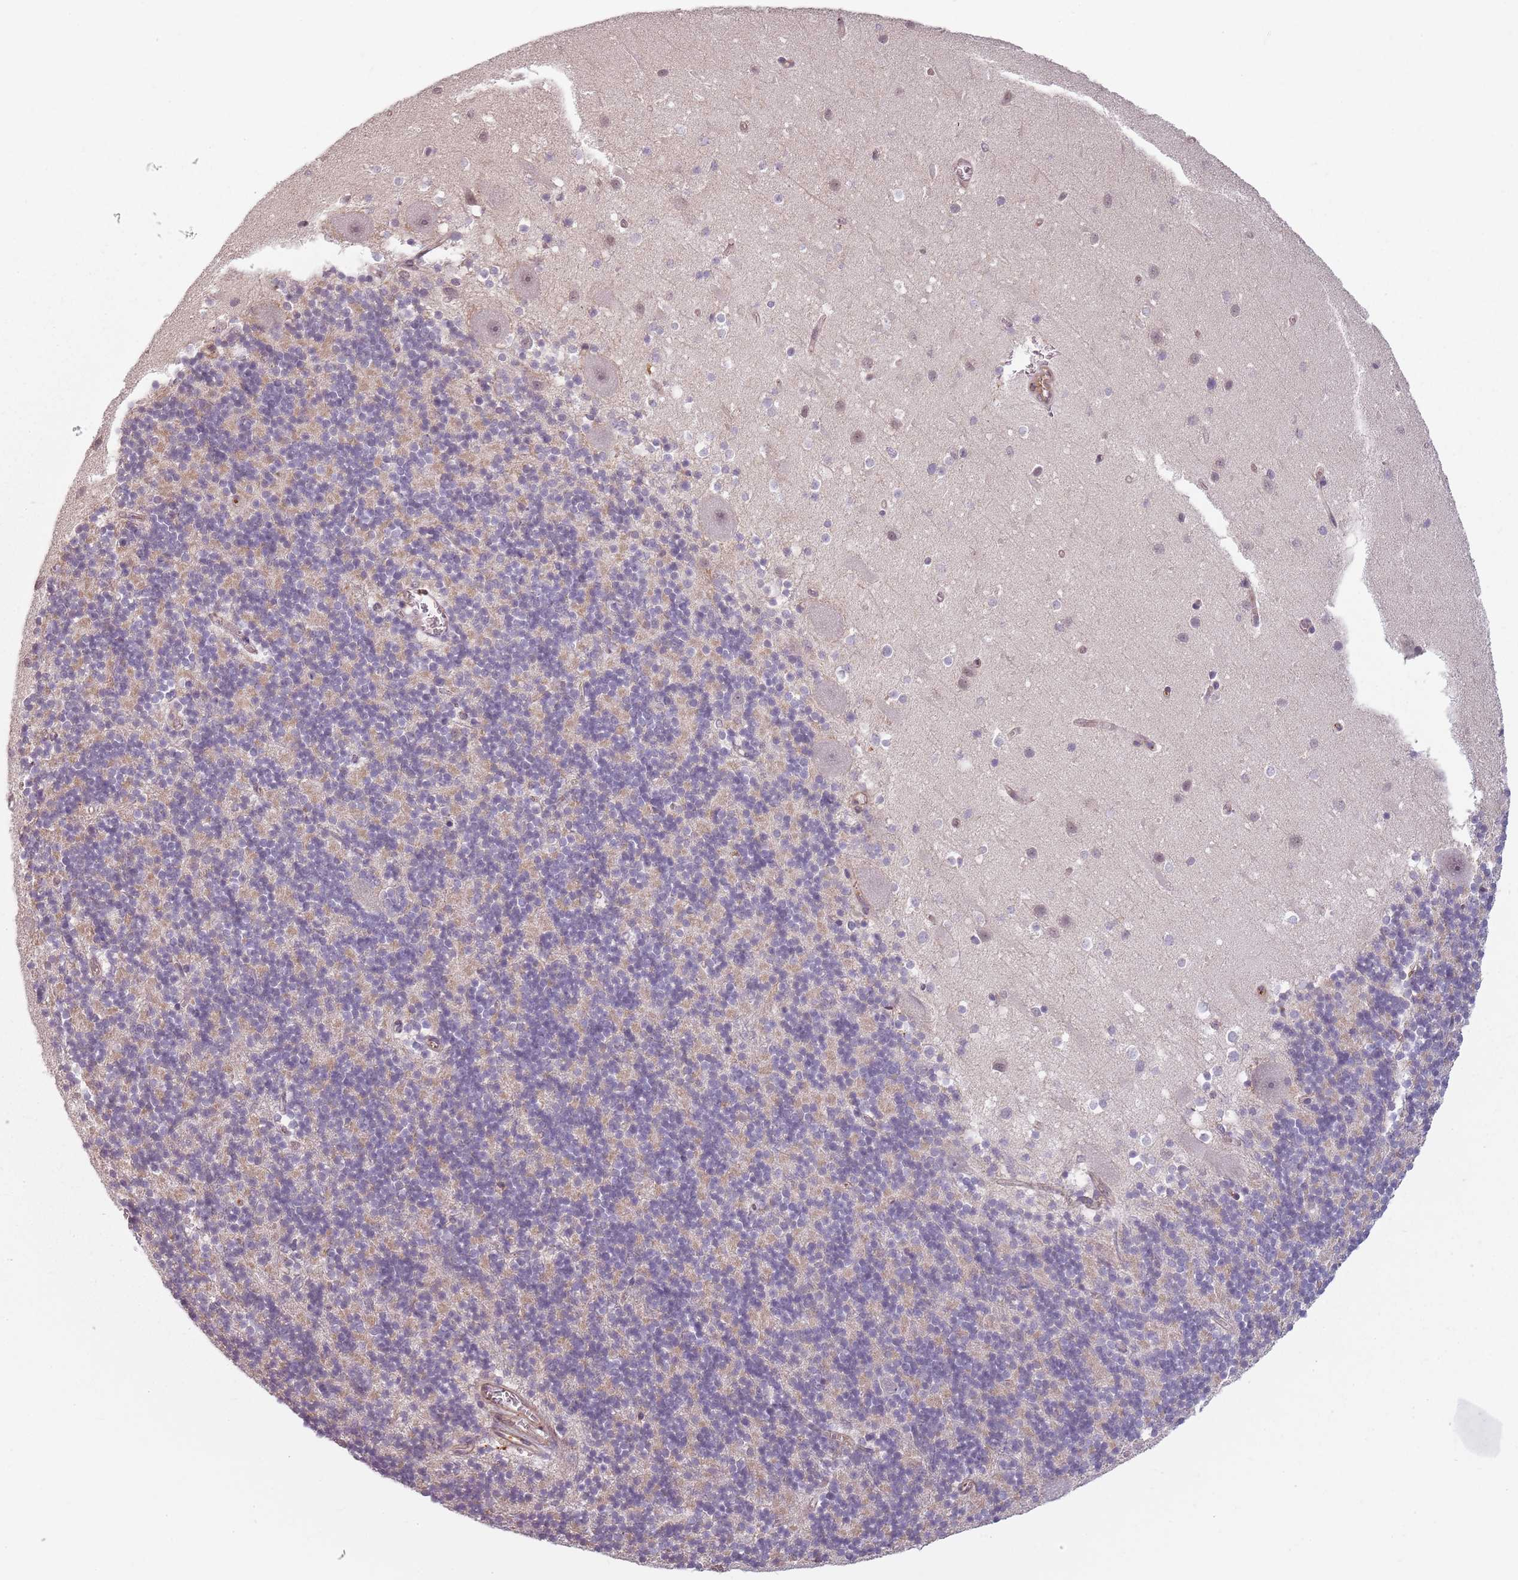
{"staining": {"intensity": "weak", "quantity": "<25%", "location": "cytoplasmic/membranous"}, "tissue": "cerebellum", "cell_type": "Cells in granular layer", "image_type": "normal", "snomed": [{"axis": "morphology", "description": "Normal tissue, NOS"}, {"axis": "topography", "description": "Cerebellum"}], "caption": "Immunohistochemistry image of unremarkable cerebellum: human cerebellum stained with DAB (3,3'-diaminobenzidine) shows no significant protein expression in cells in granular layer.", "gene": "PPP1R14C", "patient": {"sex": "male", "age": 54}}